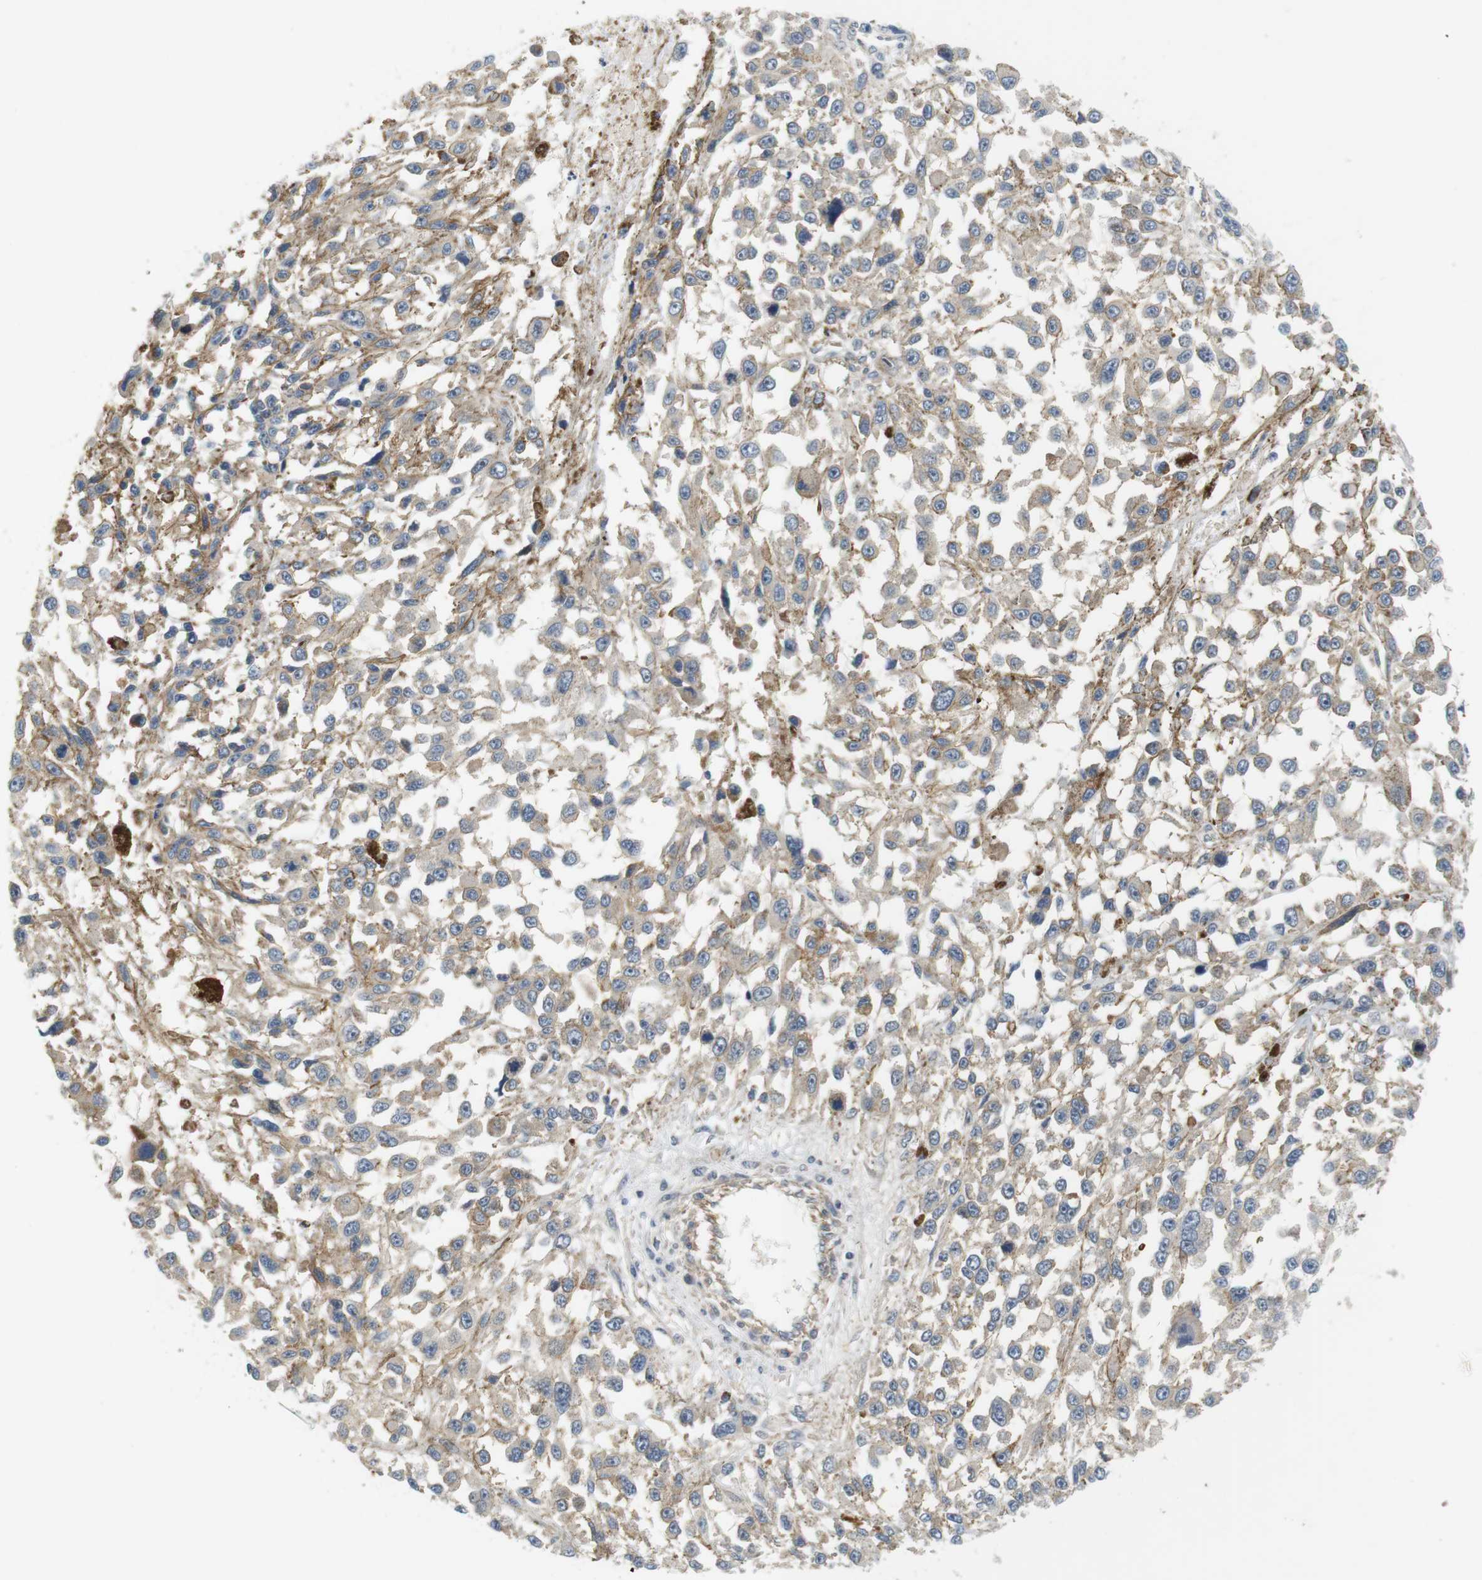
{"staining": {"intensity": "negative", "quantity": "none", "location": "none"}, "tissue": "melanoma", "cell_type": "Tumor cells", "image_type": "cancer", "snomed": [{"axis": "morphology", "description": "Malignant melanoma, Metastatic site"}, {"axis": "topography", "description": "Lymph node"}], "caption": "This is an immunohistochemistry (IHC) image of malignant melanoma (metastatic site). There is no staining in tumor cells.", "gene": "SH3GLB1", "patient": {"sex": "male", "age": 59}}